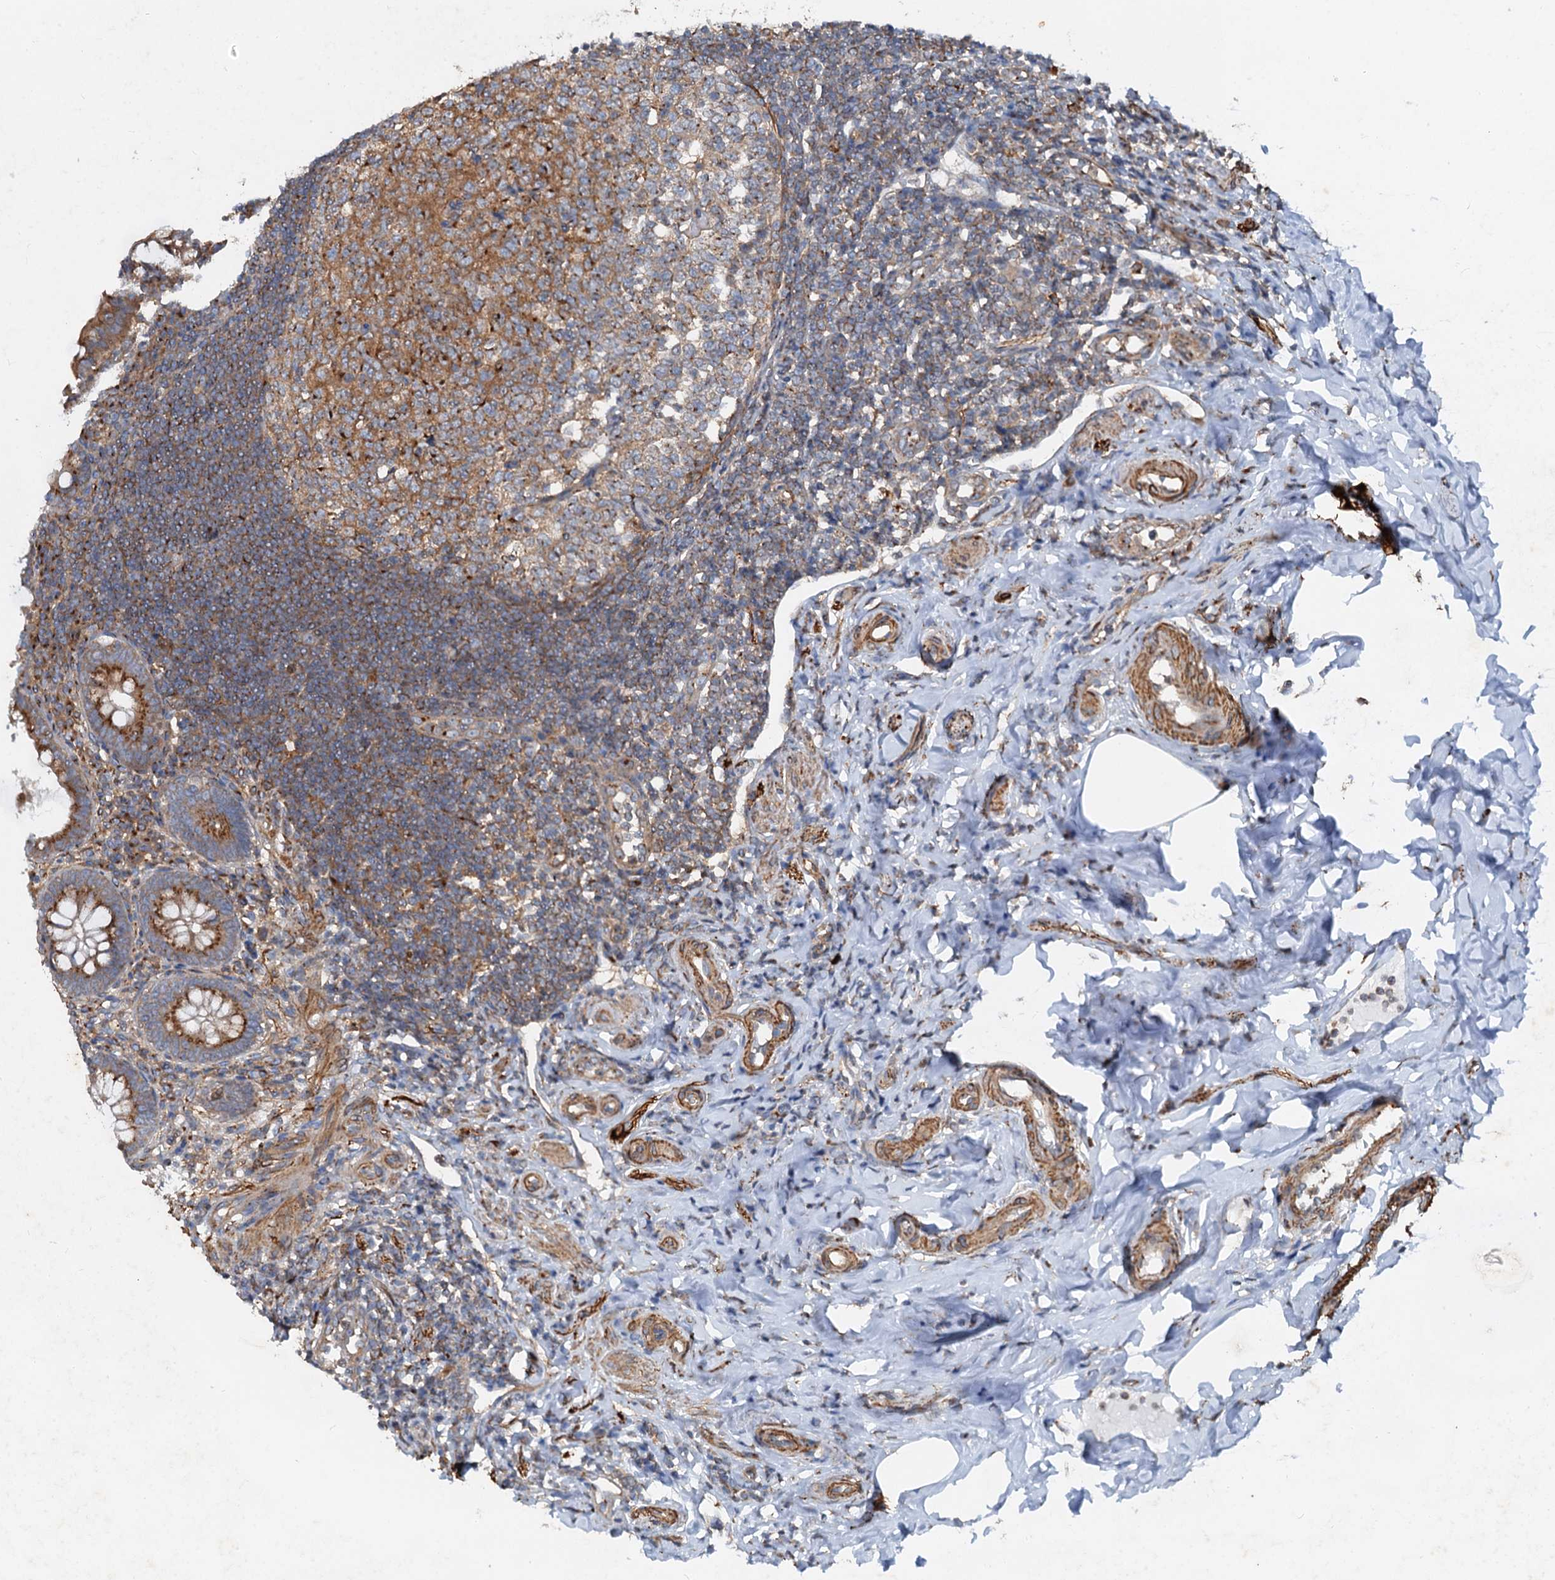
{"staining": {"intensity": "strong", "quantity": "25%-75%", "location": "cytoplasmic/membranous"}, "tissue": "appendix", "cell_type": "Glandular cells", "image_type": "normal", "snomed": [{"axis": "morphology", "description": "Normal tissue, NOS"}, {"axis": "topography", "description": "Appendix"}], "caption": "Strong cytoplasmic/membranous protein expression is present in about 25%-75% of glandular cells in appendix. The protein of interest is shown in brown color, while the nuclei are stained blue.", "gene": "ANKRD26", "patient": {"sex": "female", "age": 33}}